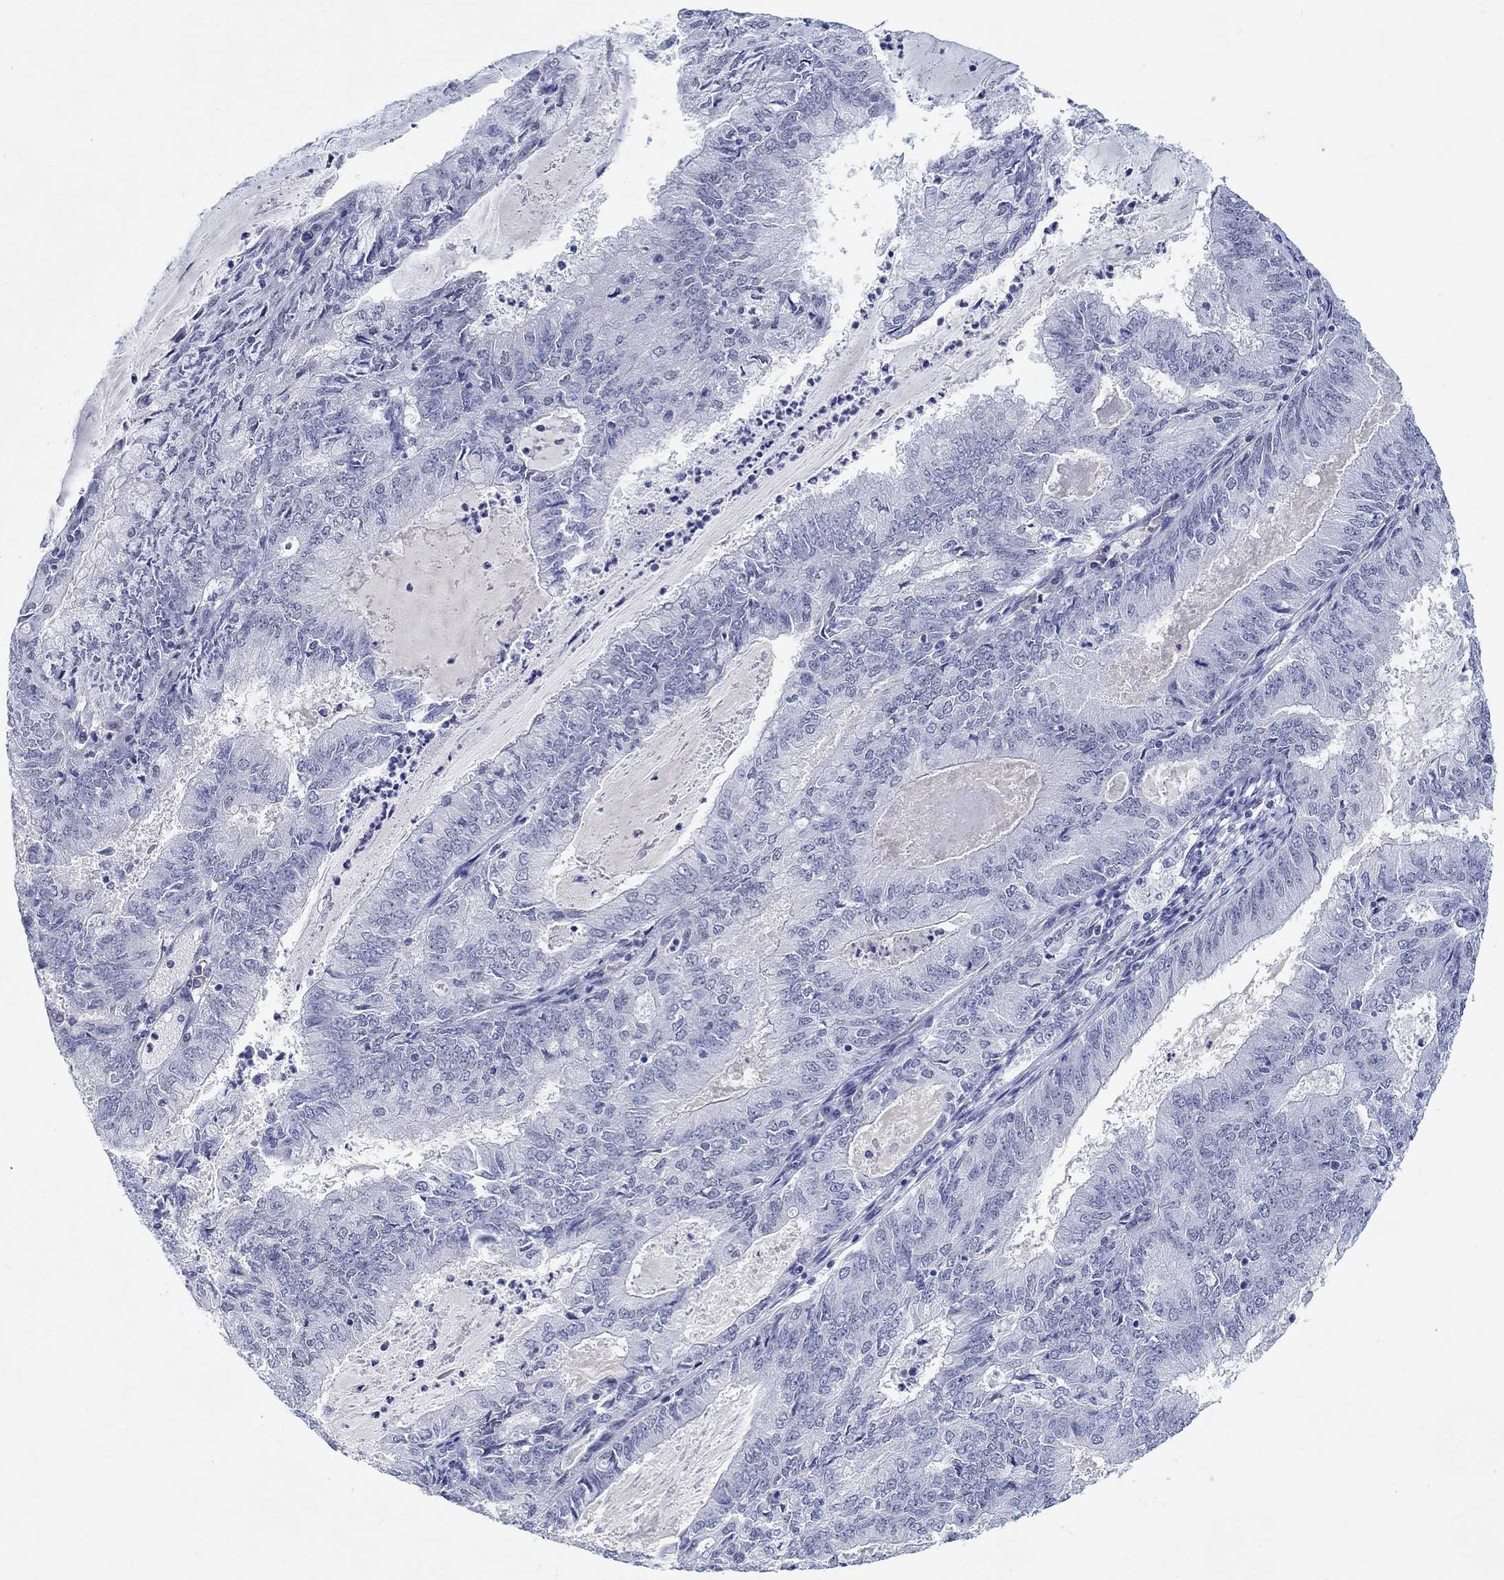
{"staining": {"intensity": "negative", "quantity": "none", "location": "none"}, "tissue": "endometrial cancer", "cell_type": "Tumor cells", "image_type": "cancer", "snomed": [{"axis": "morphology", "description": "Adenocarcinoma, NOS"}, {"axis": "topography", "description": "Endometrium"}], "caption": "Tumor cells show no significant staining in endometrial cancer.", "gene": "ANKS1B", "patient": {"sex": "female", "age": 57}}